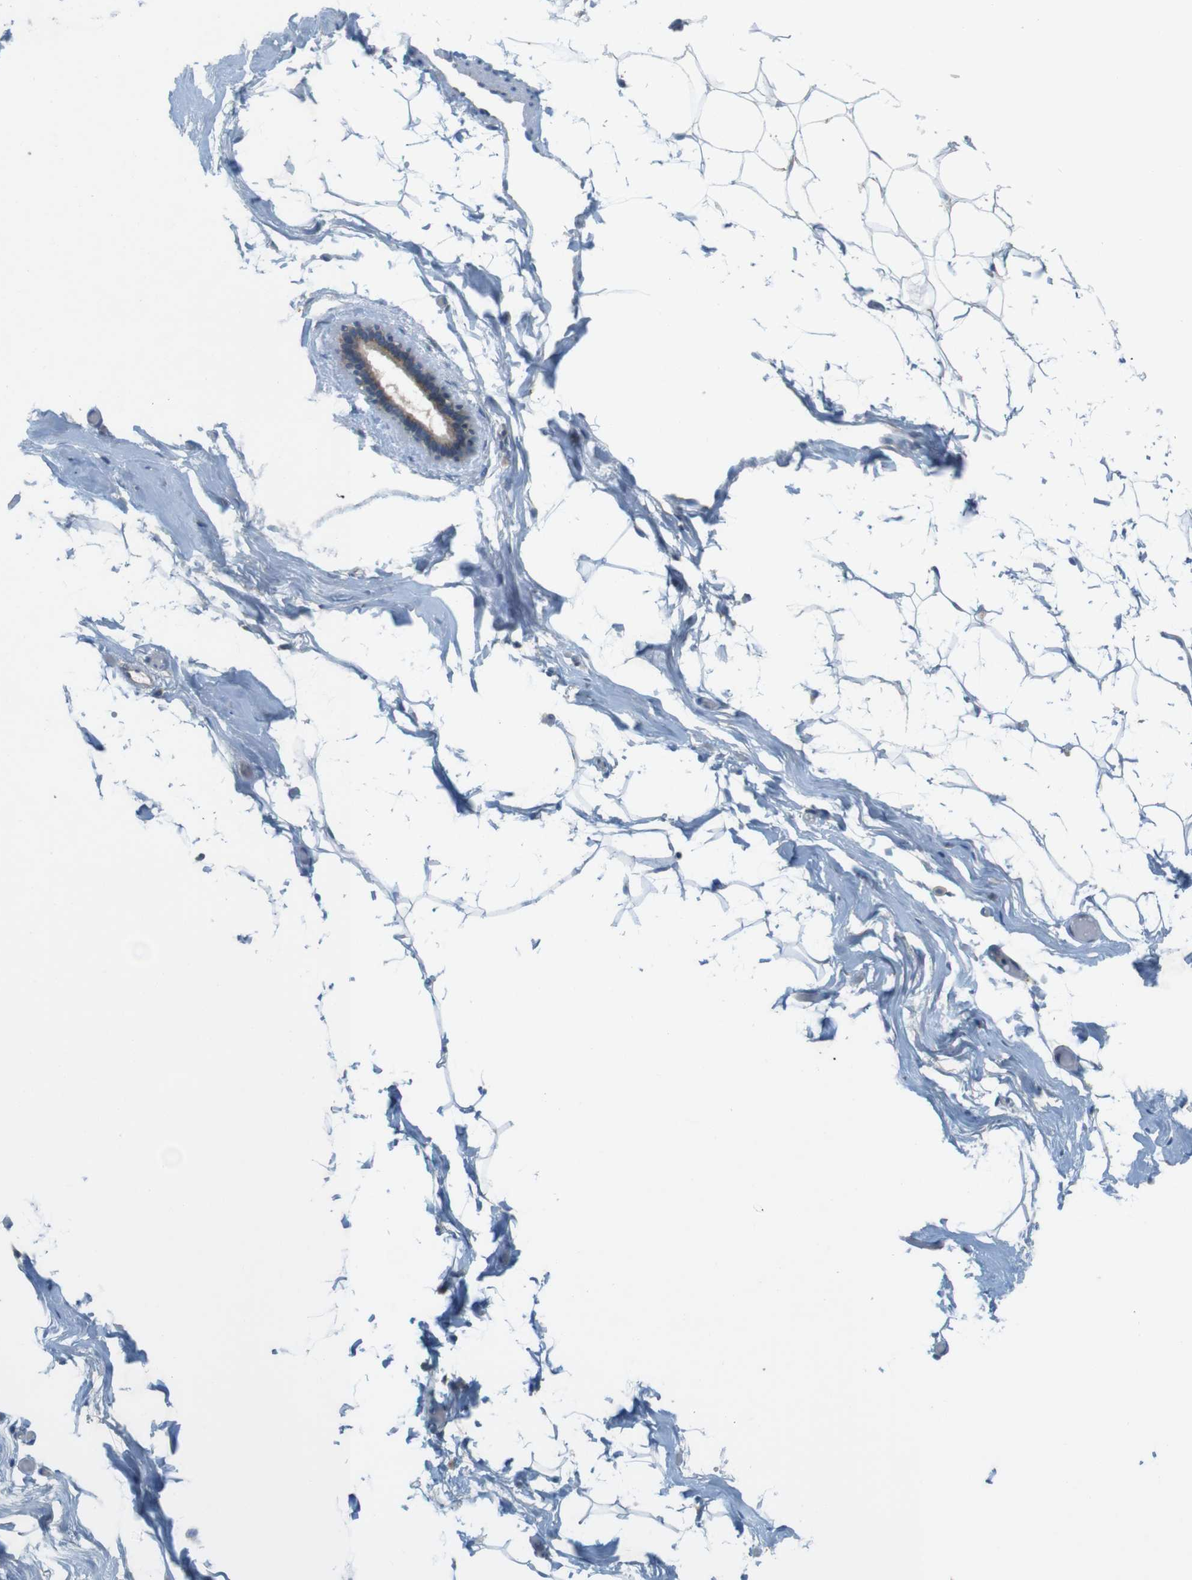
{"staining": {"intensity": "negative", "quantity": "none", "location": "none"}, "tissue": "adipose tissue", "cell_type": "Adipocytes", "image_type": "normal", "snomed": [{"axis": "morphology", "description": "Normal tissue, NOS"}, {"axis": "topography", "description": "Breast"}, {"axis": "topography", "description": "Soft tissue"}], "caption": "Immunohistochemical staining of benign human adipose tissue displays no significant expression in adipocytes. Nuclei are stained in blue.", "gene": "YIPF3", "patient": {"sex": "female", "age": 75}}